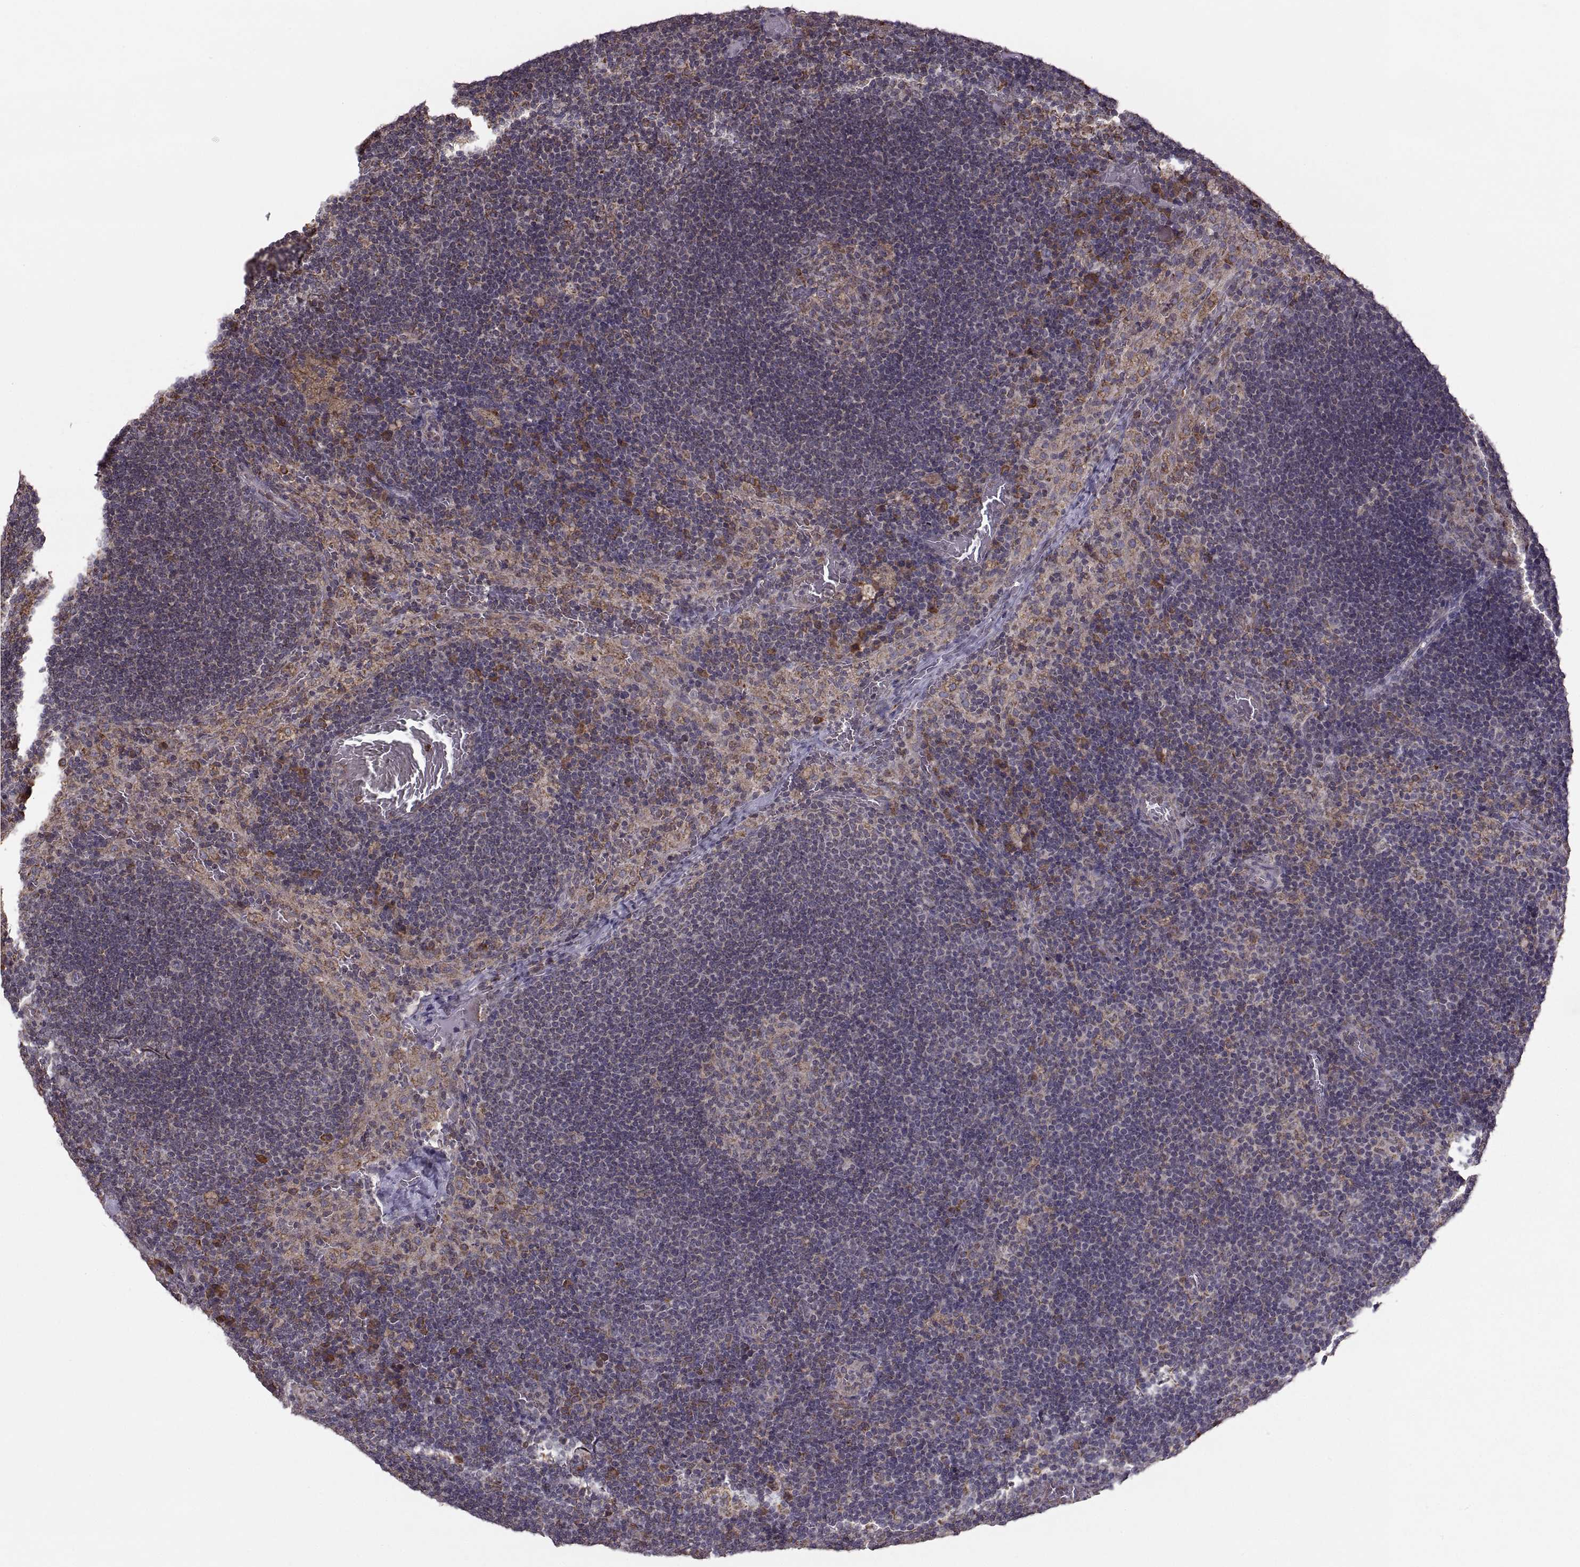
{"staining": {"intensity": "moderate", "quantity": "<25%", "location": "cytoplasmic/membranous"}, "tissue": "lymph node", "cell_type": "Germinal center cells", "image_type": "normal", "snomed": [{"axis": "morphology", "description": "Normal tissue, NOS"}, {"axis": "topography", "description": "Lymph node"}], "caption": "Protein staining of unremarkable lymph node displays moderate cytoplasmic/membranous expression in approximately <25% of germinal center cells.", "gene": "PDIA3", "patient": {"sex": "male", "age": 63}}